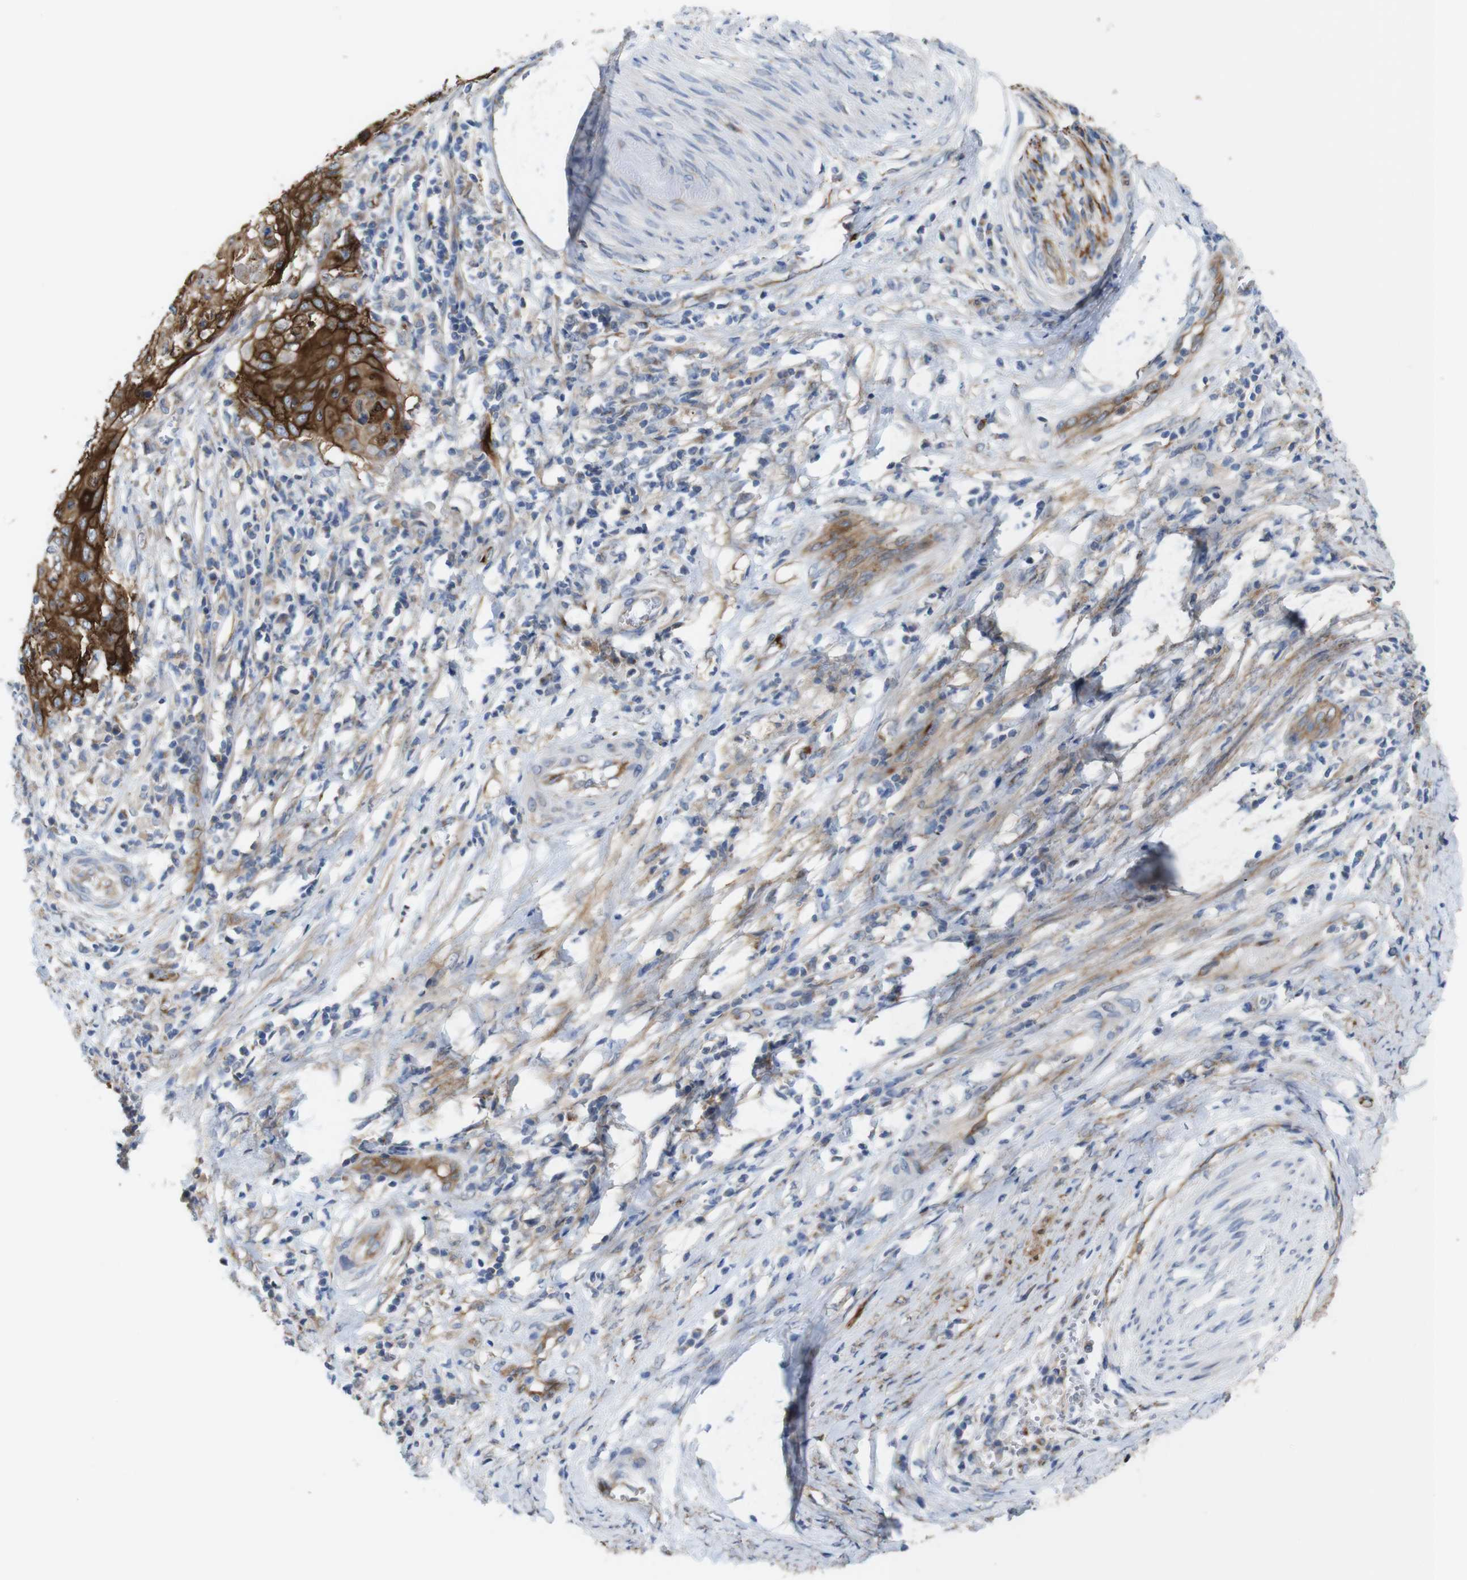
{"staining": {"intensity": "strong", "quantity": ">75%", "location": "cytoplasmic/membranous"}, "tissue": "cervical cancer", "cell_type": "Tumor cells", "image_type": "cancer", "snomed": [{"axis": "morphology", "description": "Squamous cell carcinoma, NOS"}, {"axis": "topography", "description": "Cervix"}], "caption": "Cervical squamous cell carcinoma stained with immunohistochemistry (IHC) shows strong cytoplasmic/membranous expression in about >75% of tumor cells.", "gene": "EFCAB14", "patient": {"sex": "female", "age": 39}}